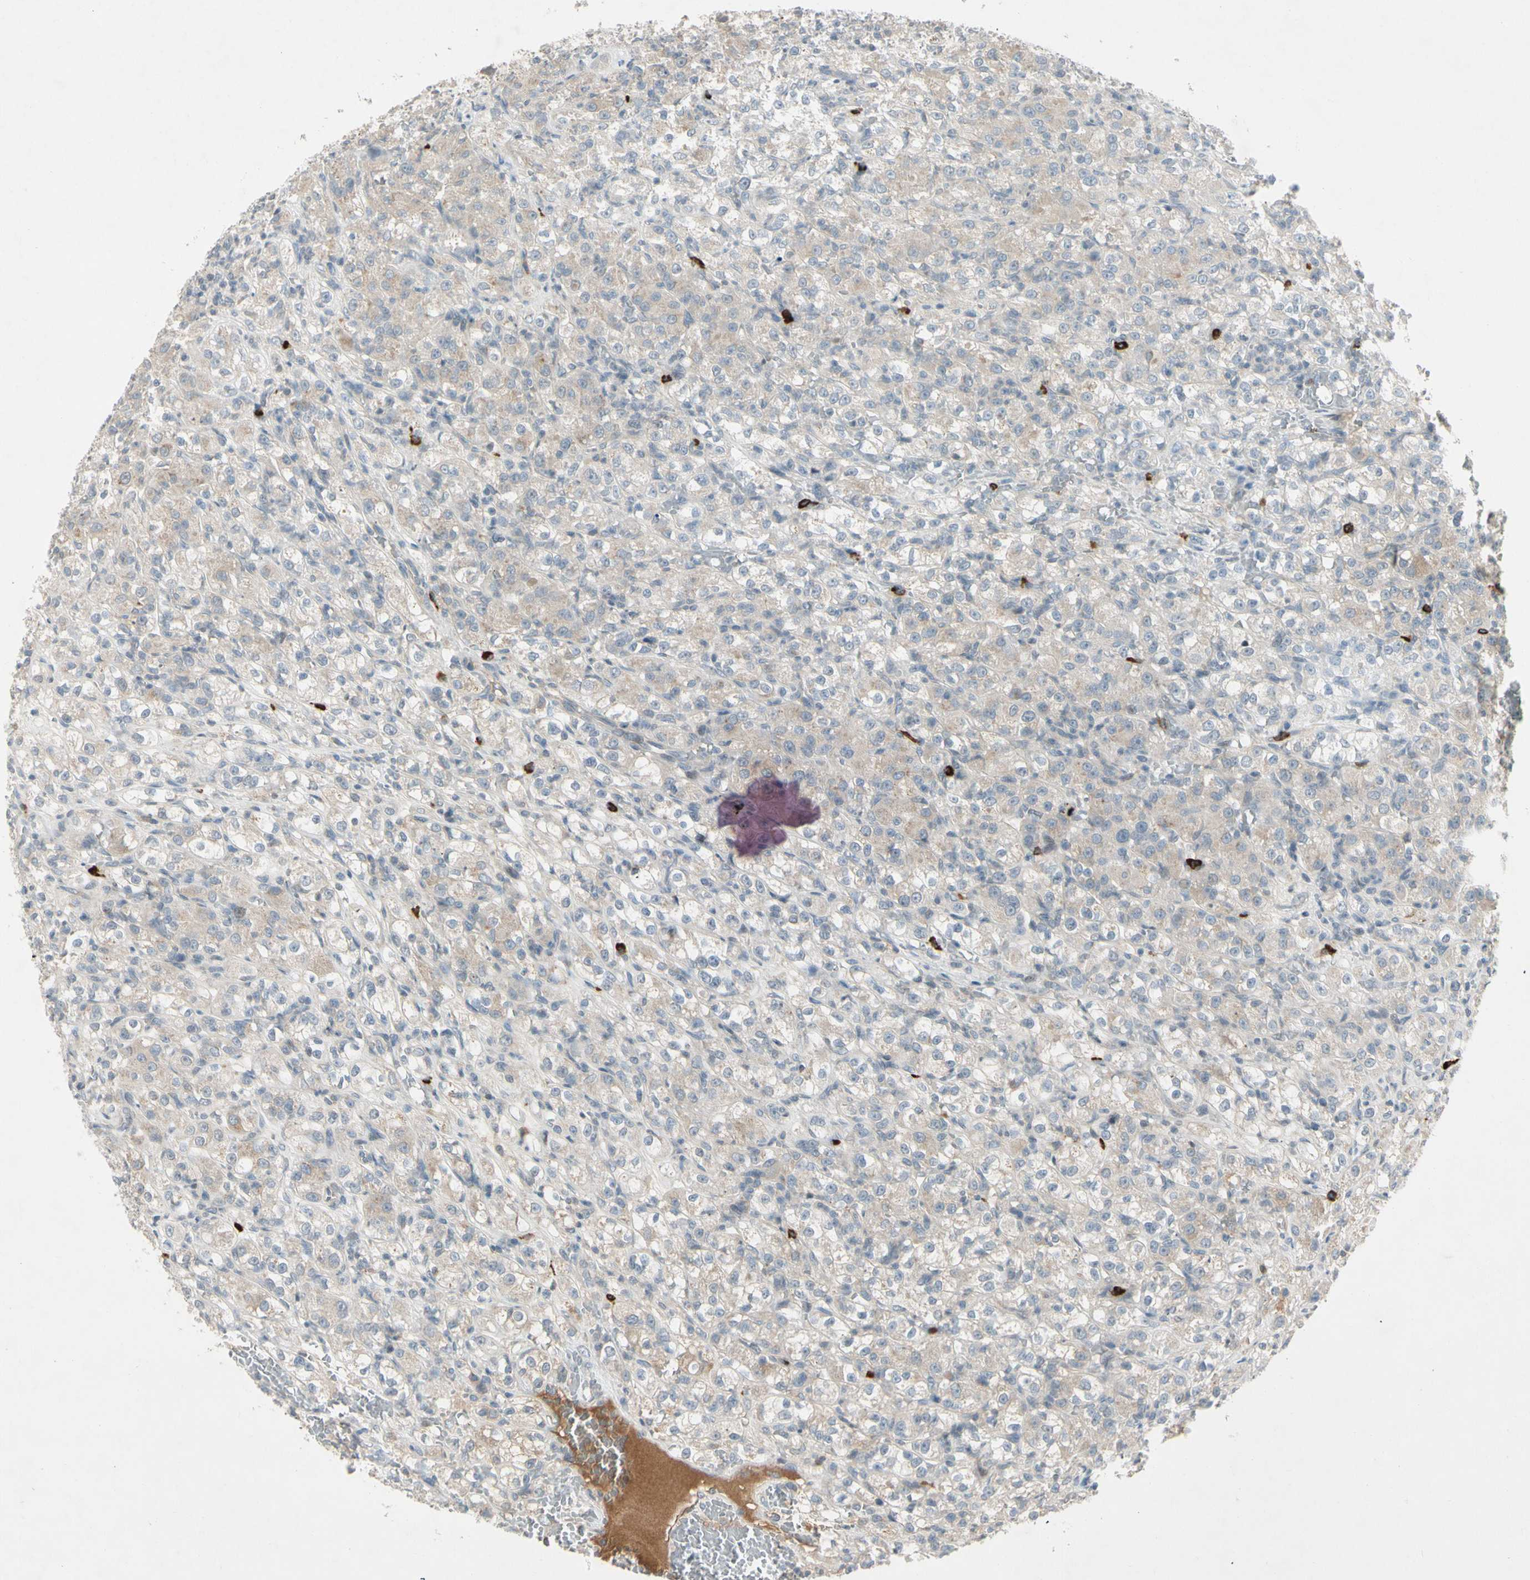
{"staining": {"intensity": "weak", "quantity": "25%-75%", "location": "cytoplasmic/membranous"}, "tissue": "renal cancer", "cell_type": "Tumor cells", "image_type": "cancer", "snomed": [{"axis": "morphology", "description": "Normal tissue, NOS"}, {"axis": "morphology", "description": "Adenocarcinoma, NOS"}, {"axis": "topography", "description": "Kidney"}], "caption": "Approximately 25%-75% of tumor cells in renal cancer display weak cytoplasmic/membranous protein staining as visualized by brown immunohistochemical staining.", "gene": "ICAM5", "patient": {"sex": "male", "age": 61}}